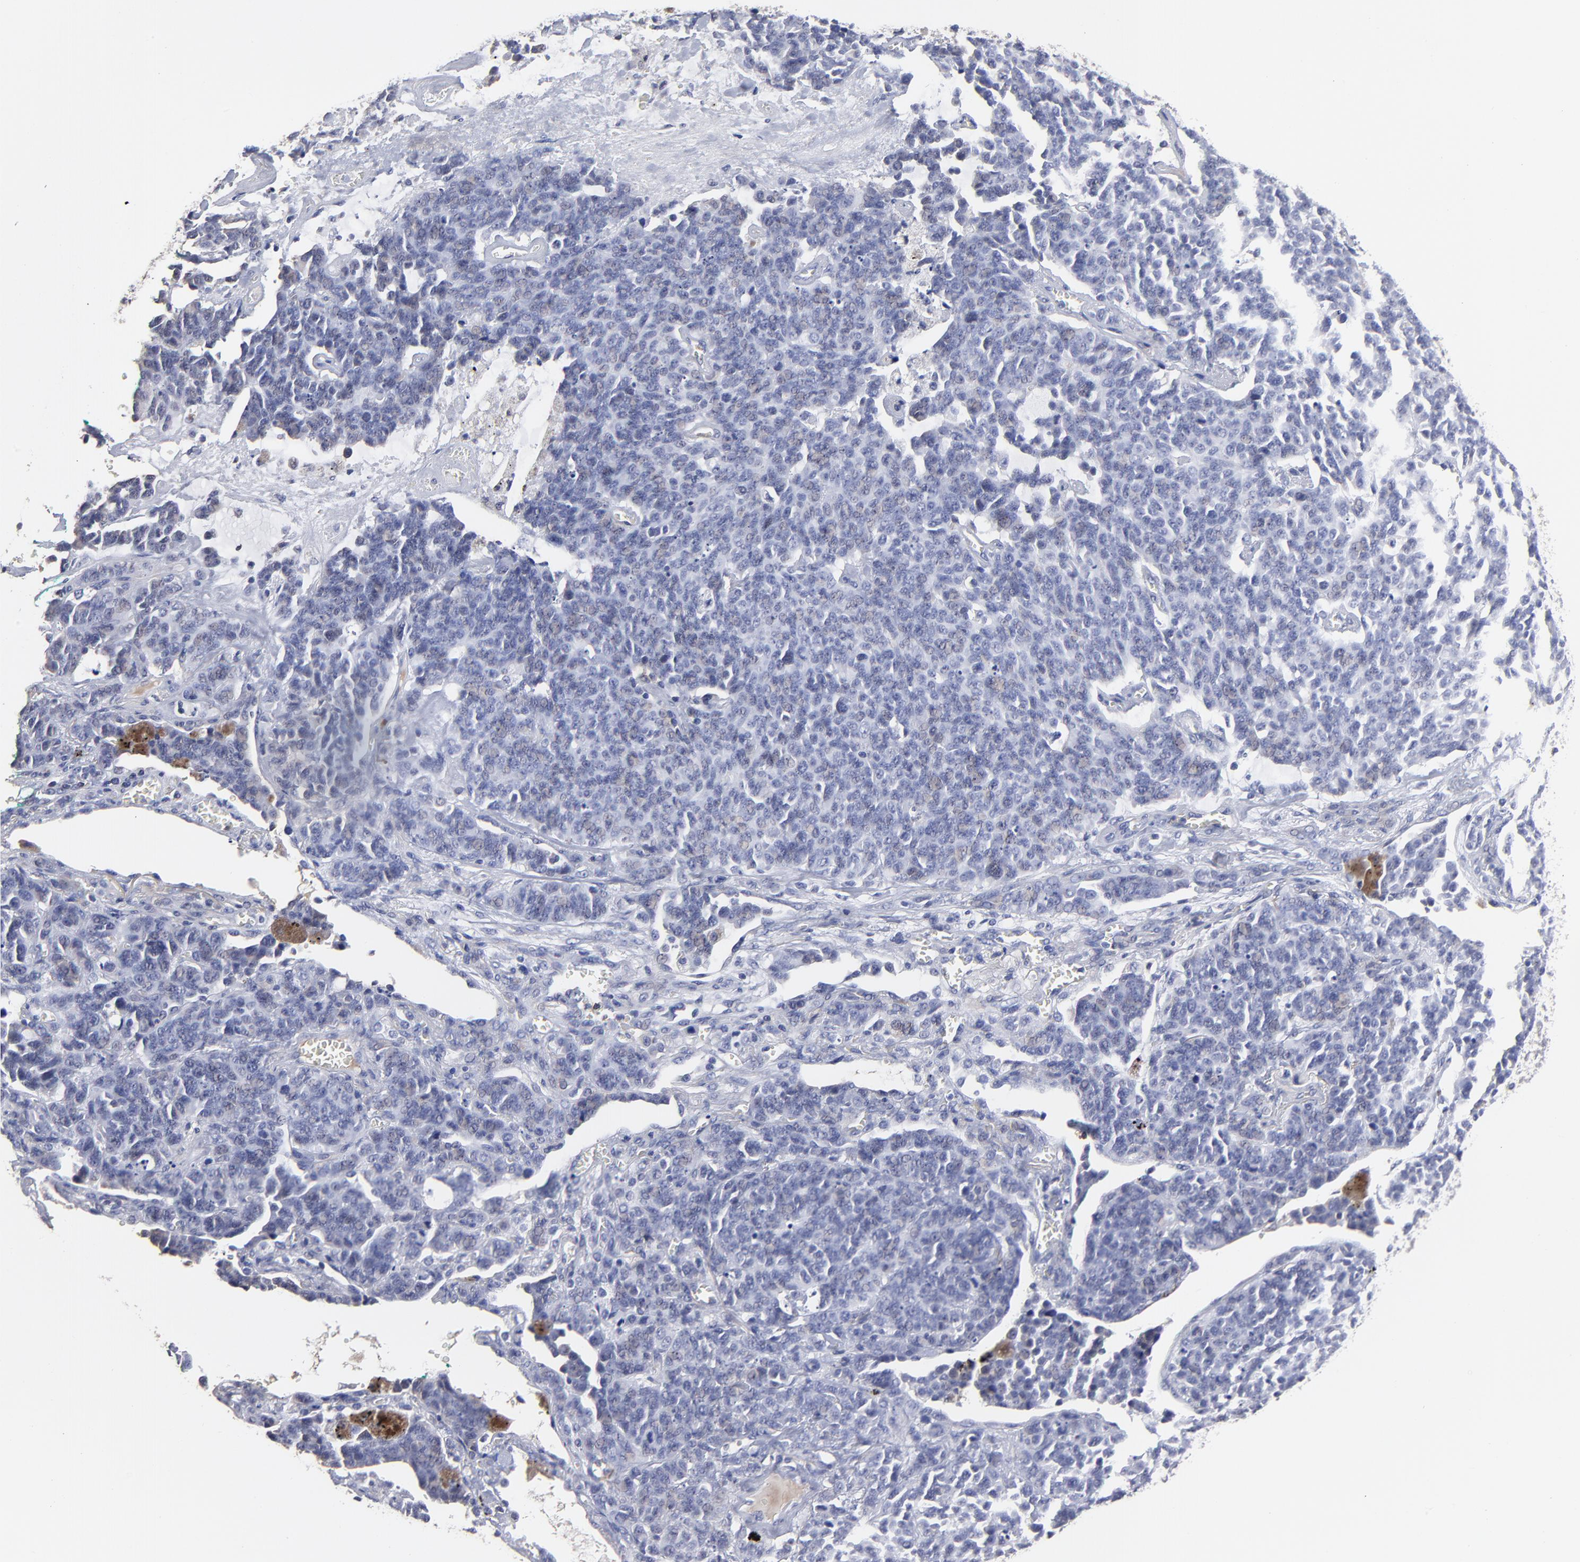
{"staining": {"intensity": "negative", "quantity": "none", "location": "none"}, "tissue": "lung cancer", "cell_type": "Tumor cells", "image_type": "cancer", "snomed": [{"axis": "morphology", "description": "Neoplasm, malignant, NOS"}, {"axis": "topography", "description": "Lung"}], "caption": "High power microscopy micrograph of an immunohistochemistry (IHC) image of lung cancer (neoplasm (malignant)), revealing no significant positivity in tumor cells.", "gene": "TRAT1", "patient": {"sex": "female", "age": 58}}